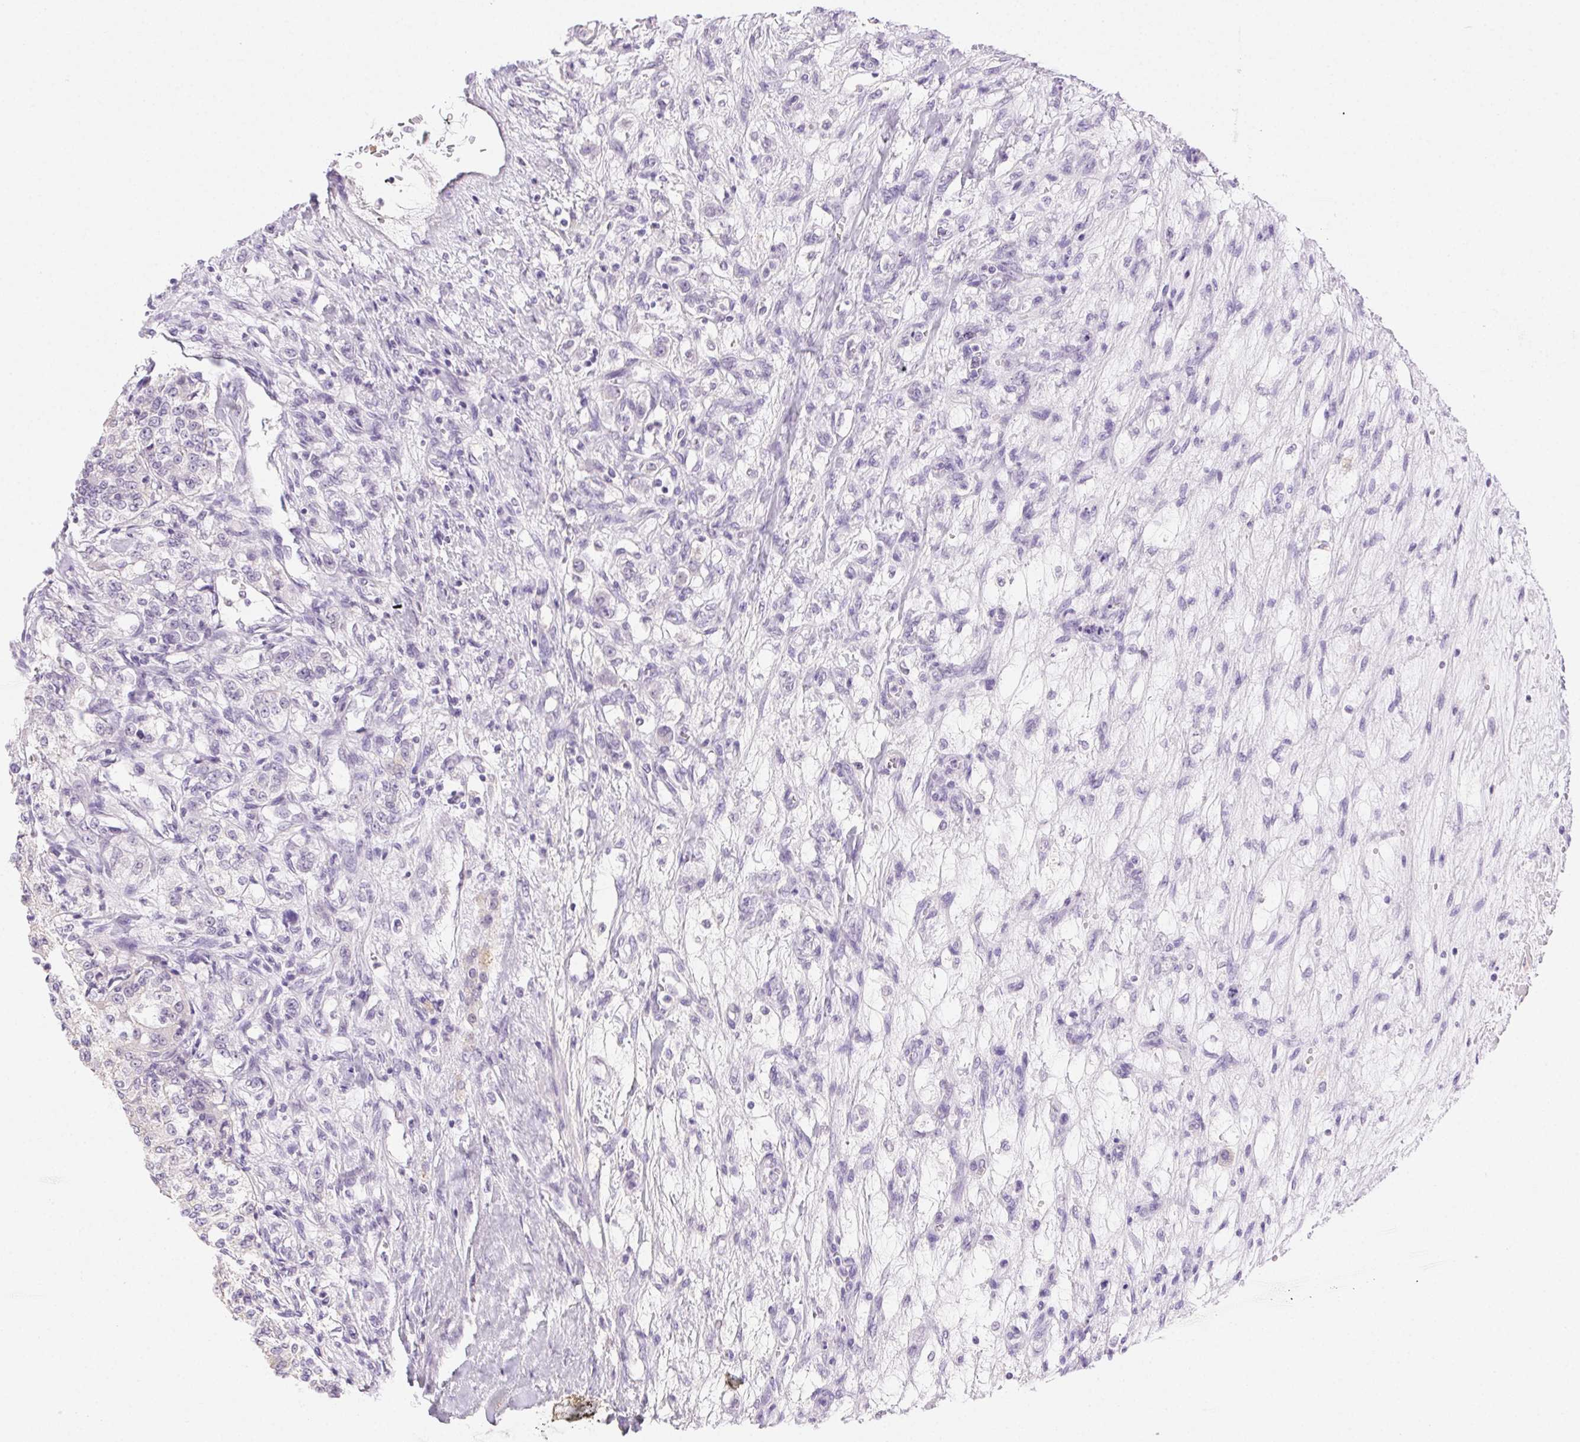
{"staining": {"intensity": "negative", "quantity": "none", "location": "none"}, "tissue": "renal cancer", "cell_type": "Tumor cells", "image_type": "cancer", "snomed": [{"axis": "morphology", "description": "Adenocarcinoma, NOS"}, {"axis": "topography", "description": "Kidney"}], "caption": "DAB (3,3'-diaminobenzidine) immunohistochemical staining of human renal cancer displays no significant expression in tumor cells. (DAB IHC with hematoxylin counter stain).", "gene": "CLDN10", "patient": {"sex": "female", "age": 63}}